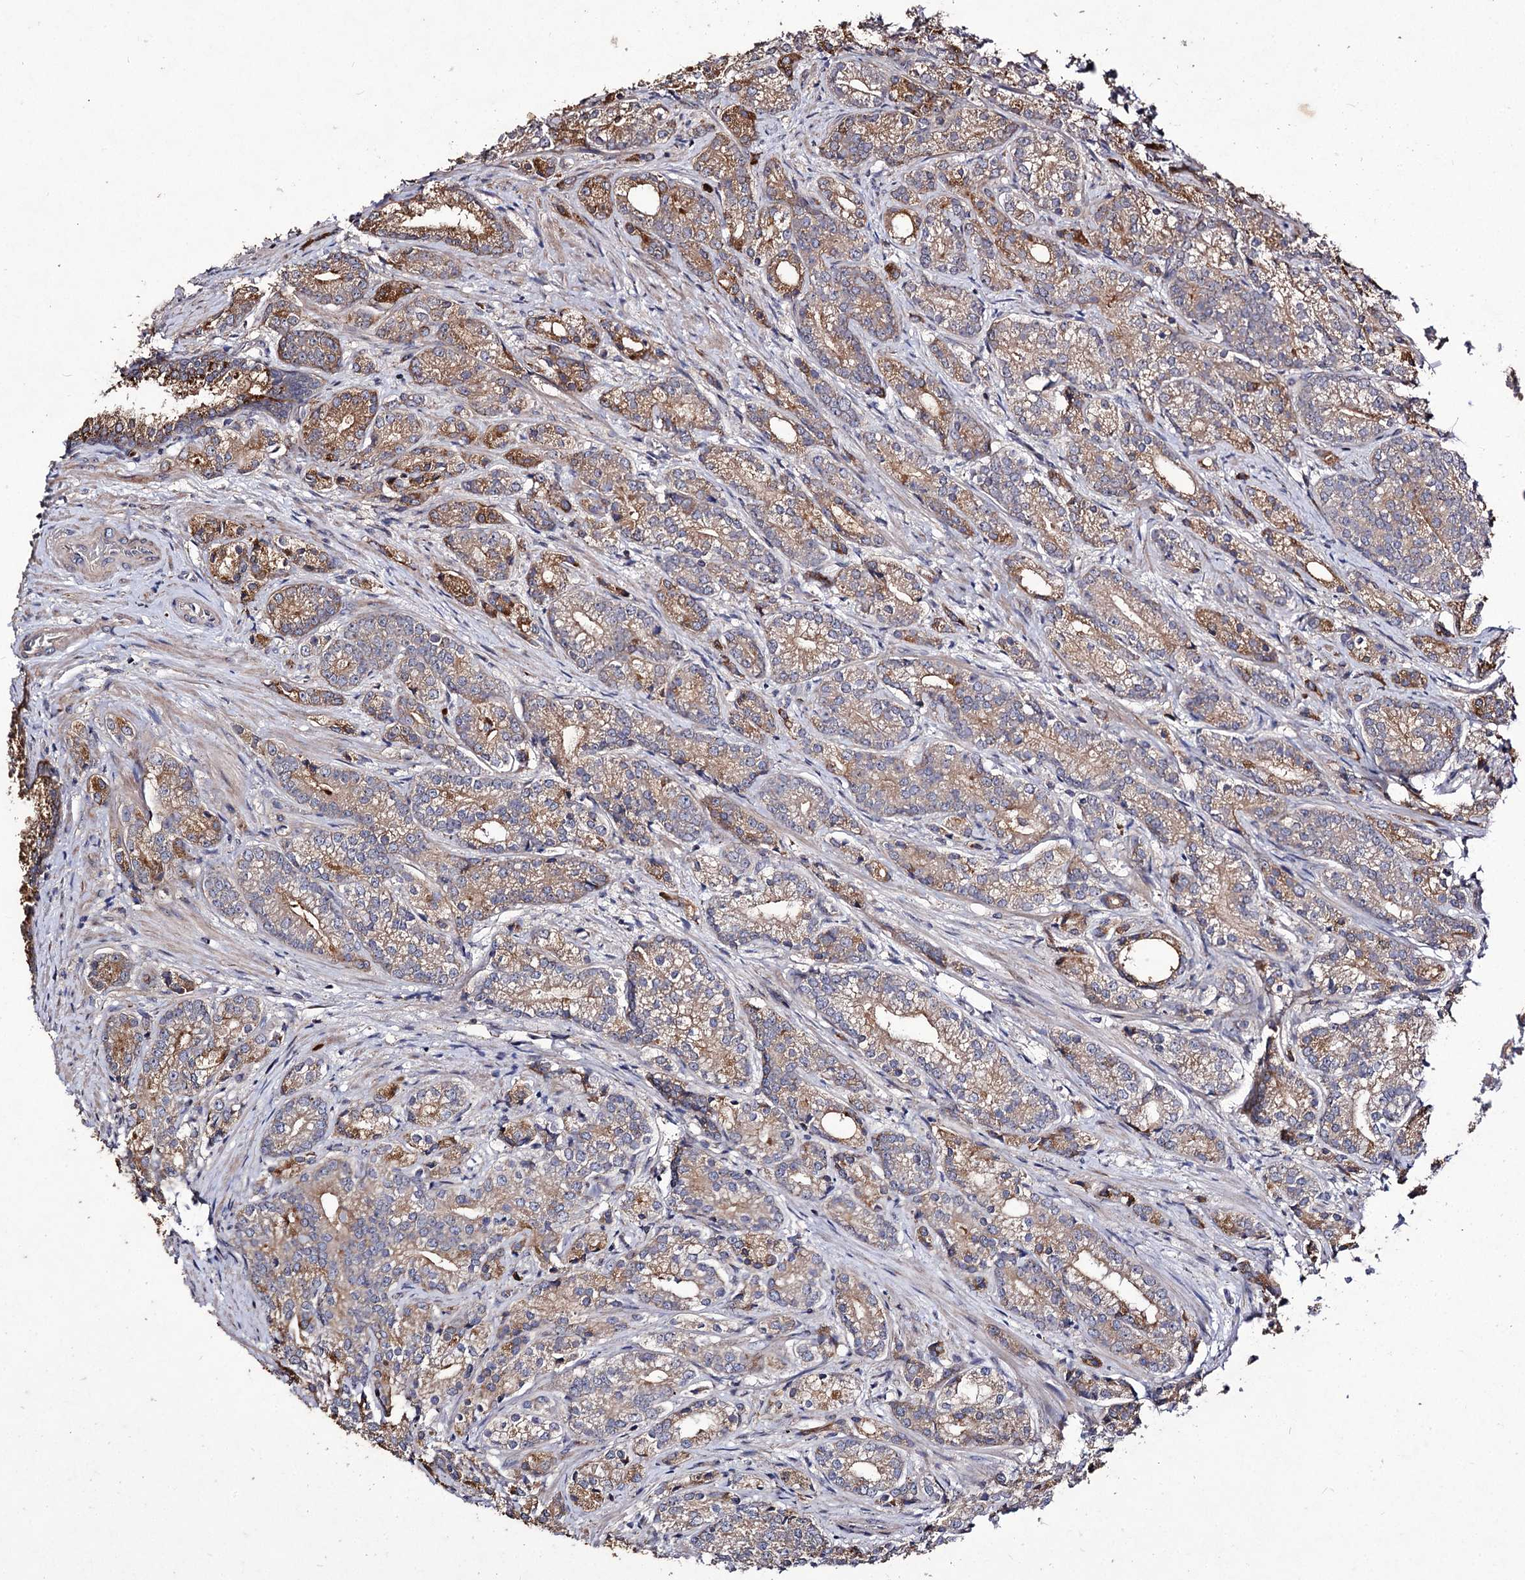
{"staining": {"intensity": "moderate", "quantity": "25%-75%", "location": "cytoplasmic/membranous"}, "tissue": "prostate cancer", "cell_type": "Tumor cells", "image_type": "cancer", "snomed": [{"axis": "morphology", "description": "Adenocarcinoma, Low grade"}, {"axis": "topography", "description": "Prostate"}], "caption": "Immunohistochemistry (IHC) photomicrograph of neoplastic tissue: prostate cancer (adenocarcinoma (low-grade)) stained using IHC reveals medium levels of moderate protein expression localized specifically in the cytoplasmic/membranous of tumor cells, appearing as a cytoplasmic/membranous brown color.", "gene": "MYO1H", "patient": {"sex": "male", "age": 71}}